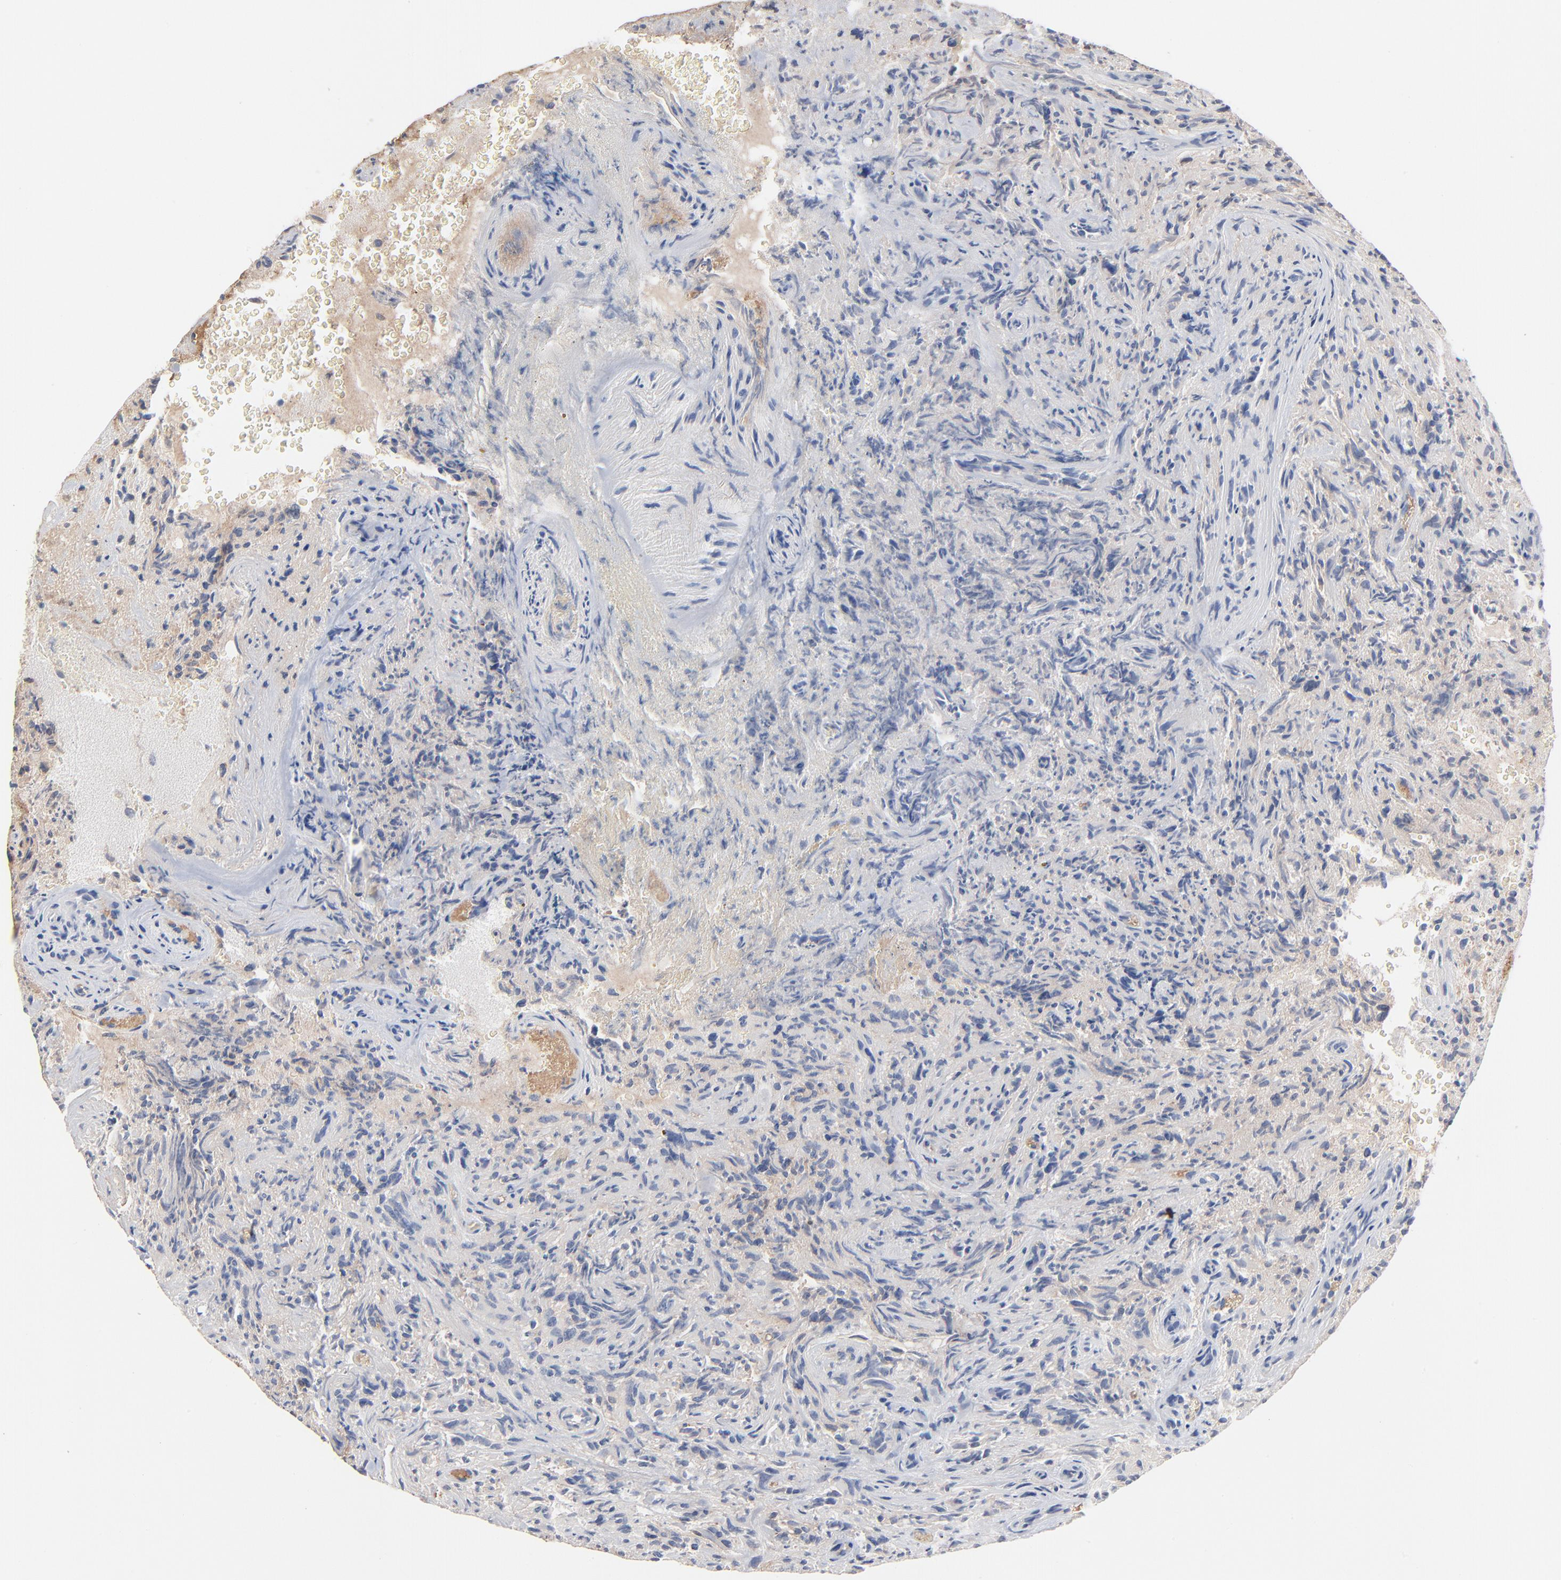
{"staining": {"intensity": "negative", "quantity": "none", "location": "none"}, "tissue": "glioma", "cell_type": "Tumor cells", "image_type": "cancer", "snomed": [{"axis": "morphology", "description": "Normal tissue, NOS"}, {"axis": "morphology", "description": "Glioma, malignant, High grade"}, {"axis": "topography", "description": "Cerebral cortex"}], "caption": "The micrograph exhibits no significant expression in tumor cells of glioma.", "gene": "SERPINA4", "patient": {"sex": "male", "age": 75}}